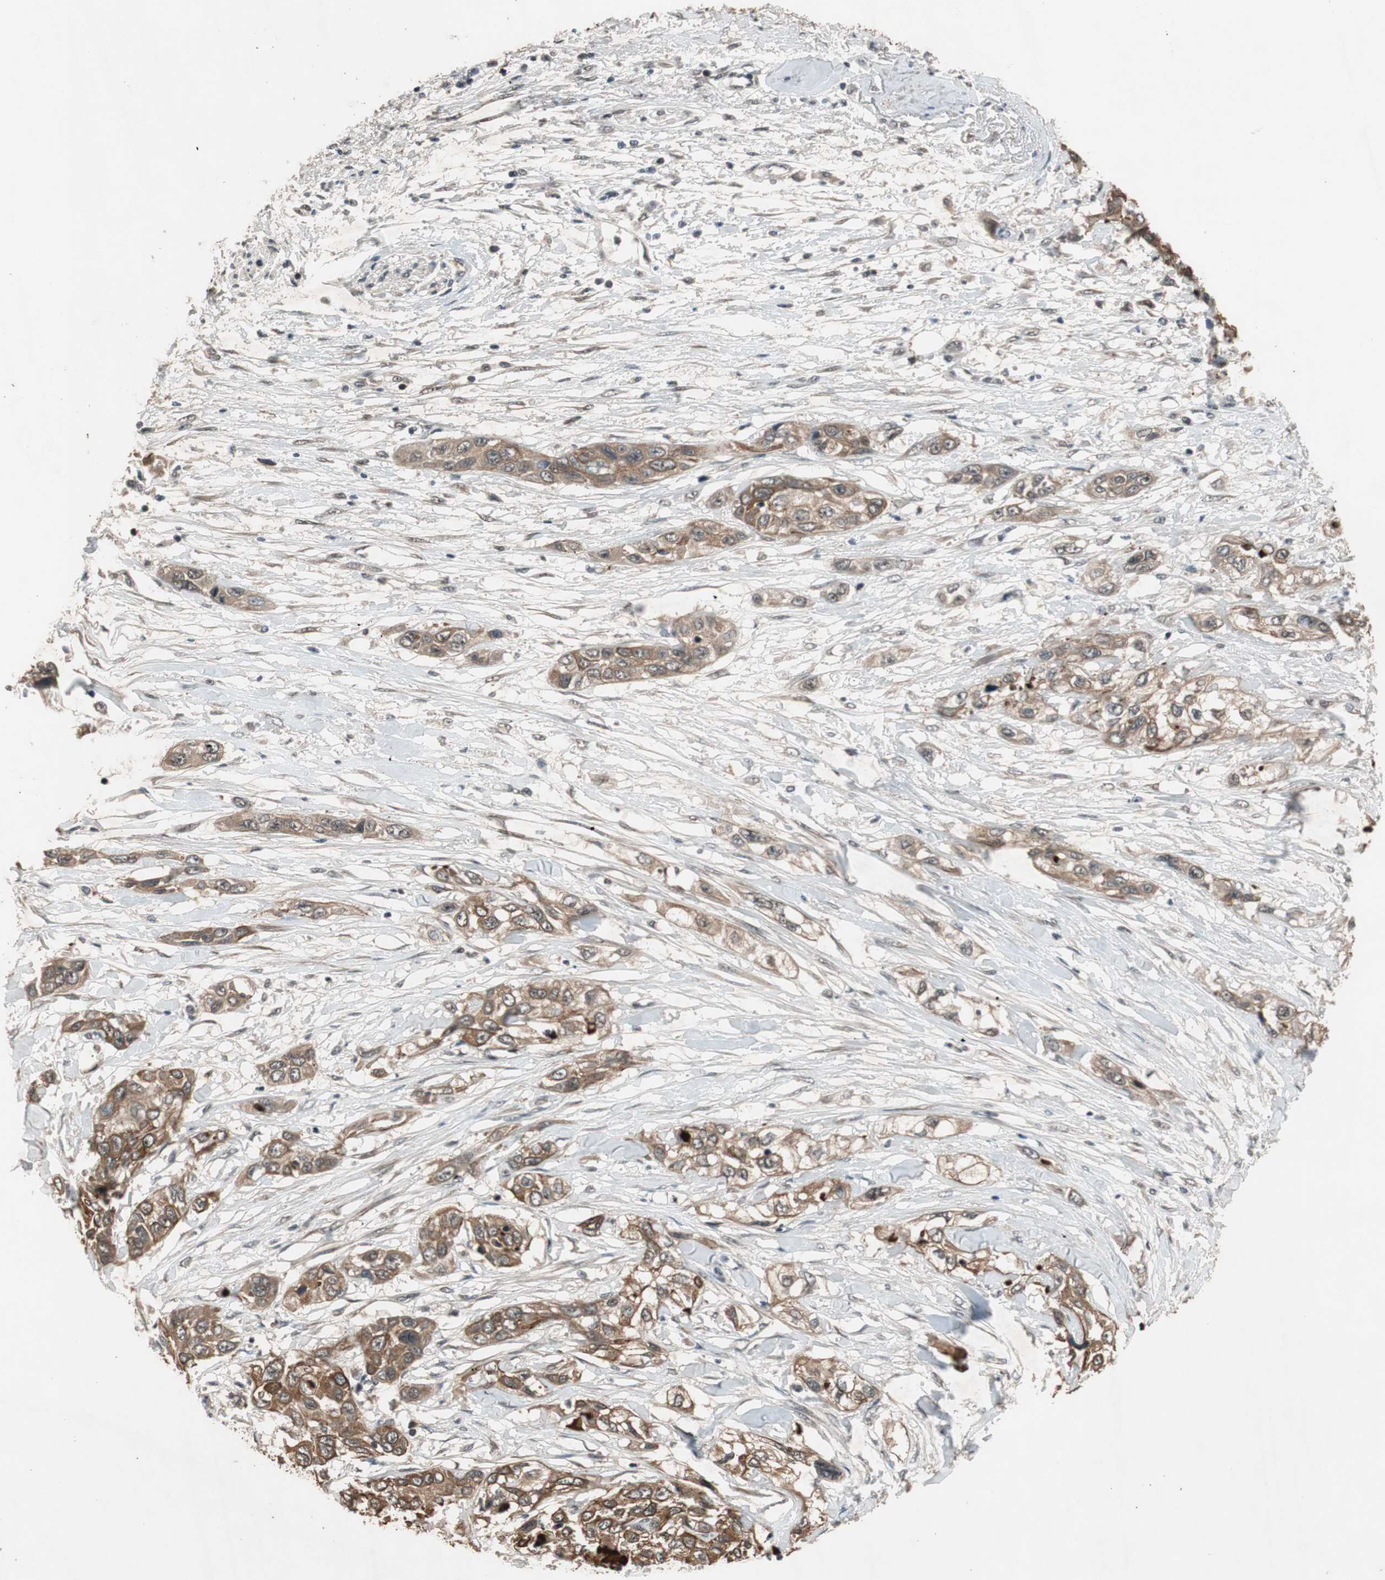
{"staining": {"intensity": "moderate", "quantity": ">75%", "location": "cytoplasmic/membranous"}, "tissue": "pancreatic cancer", "cell_type": "Tumor cells", "image_type": "cancer", "snomed": [{"axis": "morphology", "description": "Adenocarcinoma, NOS"}, {"axis": "topography", "description": "Pancreas"}], "caption": "Pancreatic cancer (adenocarcinoma) stained for a protein demonstrates moderate cytoplasmic/membranous positivity in tumor cells.", "gene": "TMEM230", "patient": {"sex": "female", "age": 70}}